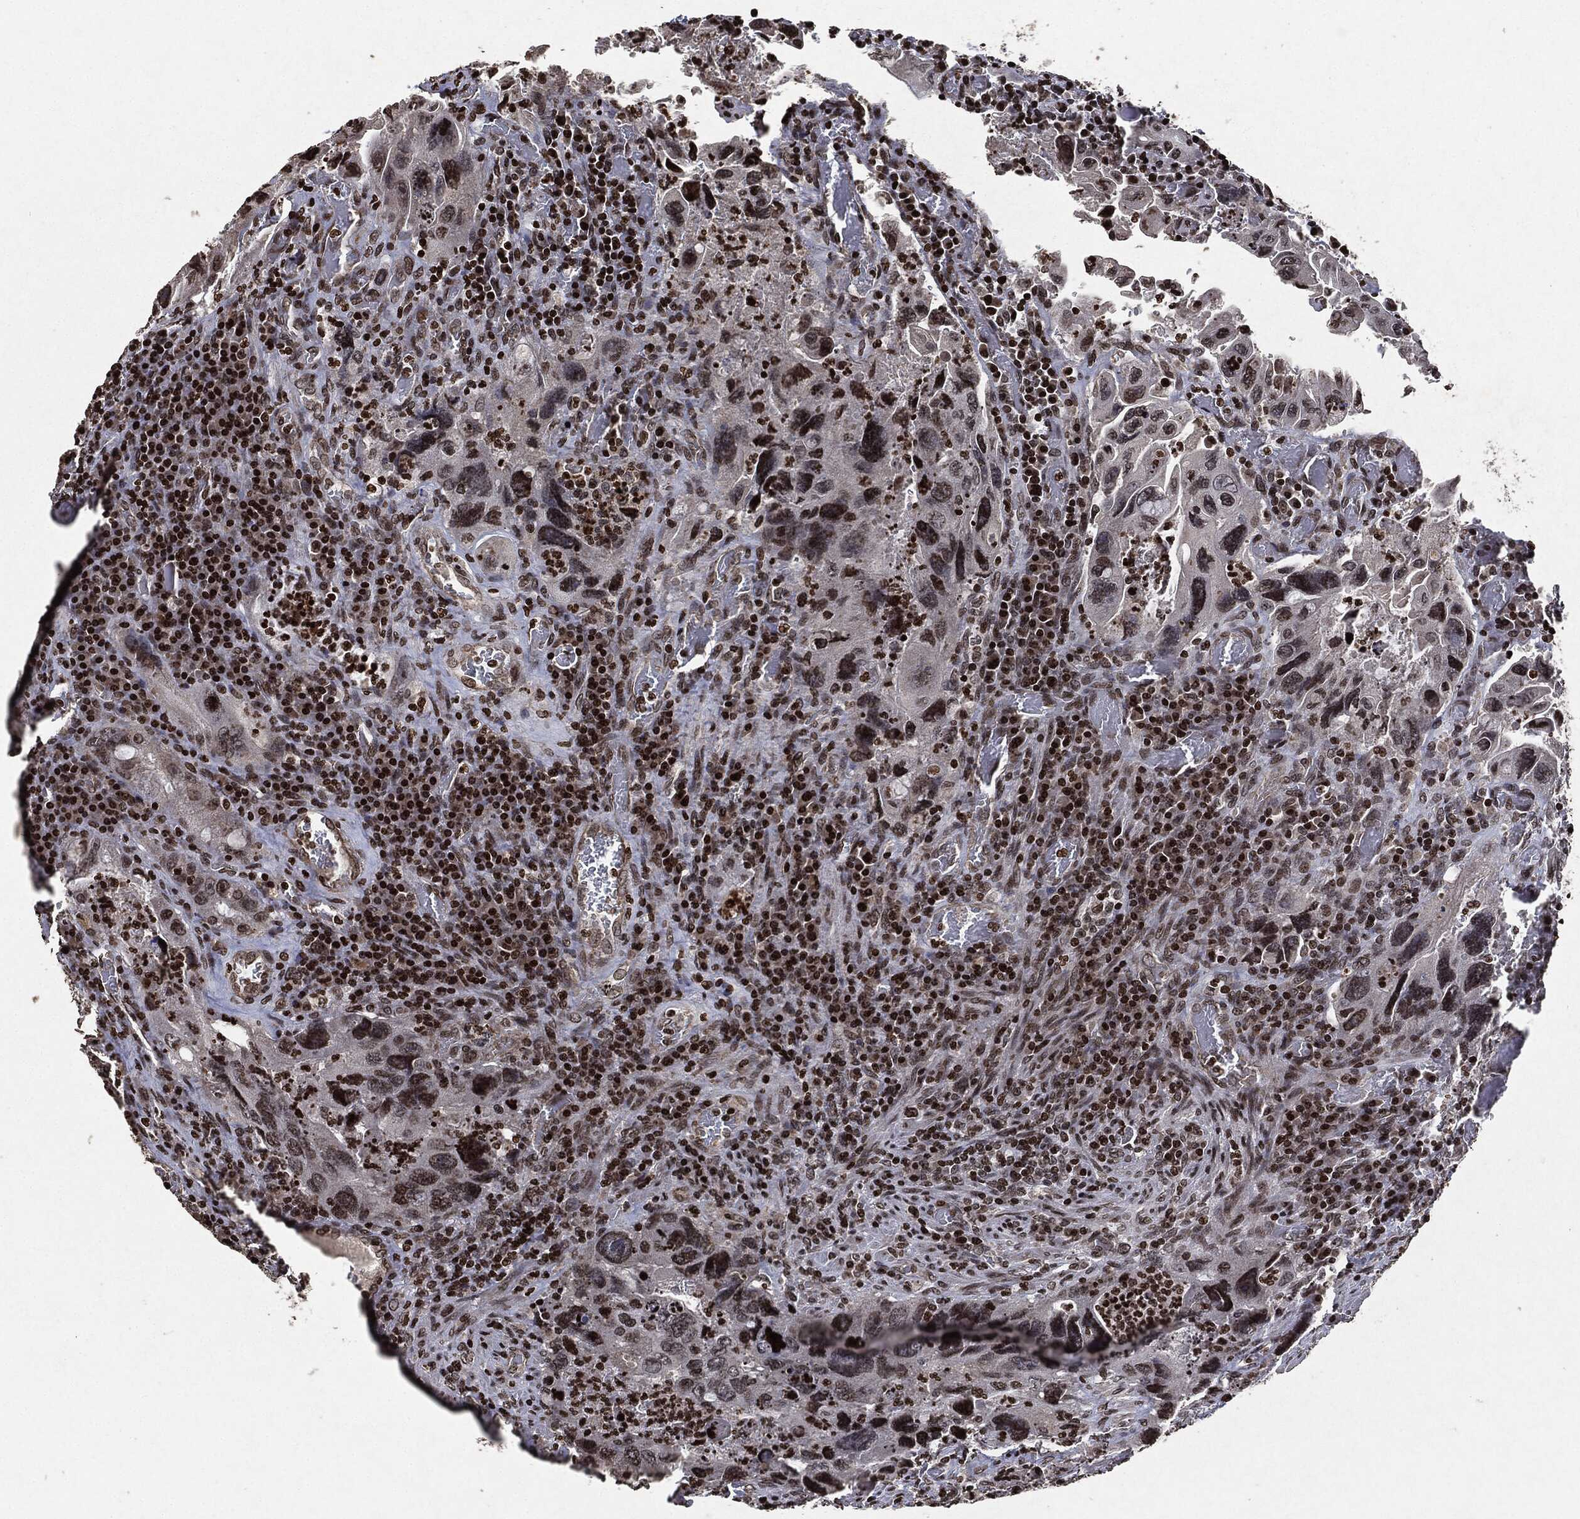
{"staining": {"intensity": "negative", "quantity": "none", "location": "none"}, "tissue": "colorectal cancer", "cell_type": "Tumor cells", "image_type": "cancer", "snomed": [{"axis": "morphology", "description": "Adenocarcinoma, NOS"}, {"axis": "topography", "description": "Rectum"}], "caption": "The micrograph demonstrates no significant staining in tumor cells of colorectal cancer (adenocarcinoma).", "gene": "JUN", "patient": {"sex": "male", "age": 62}}